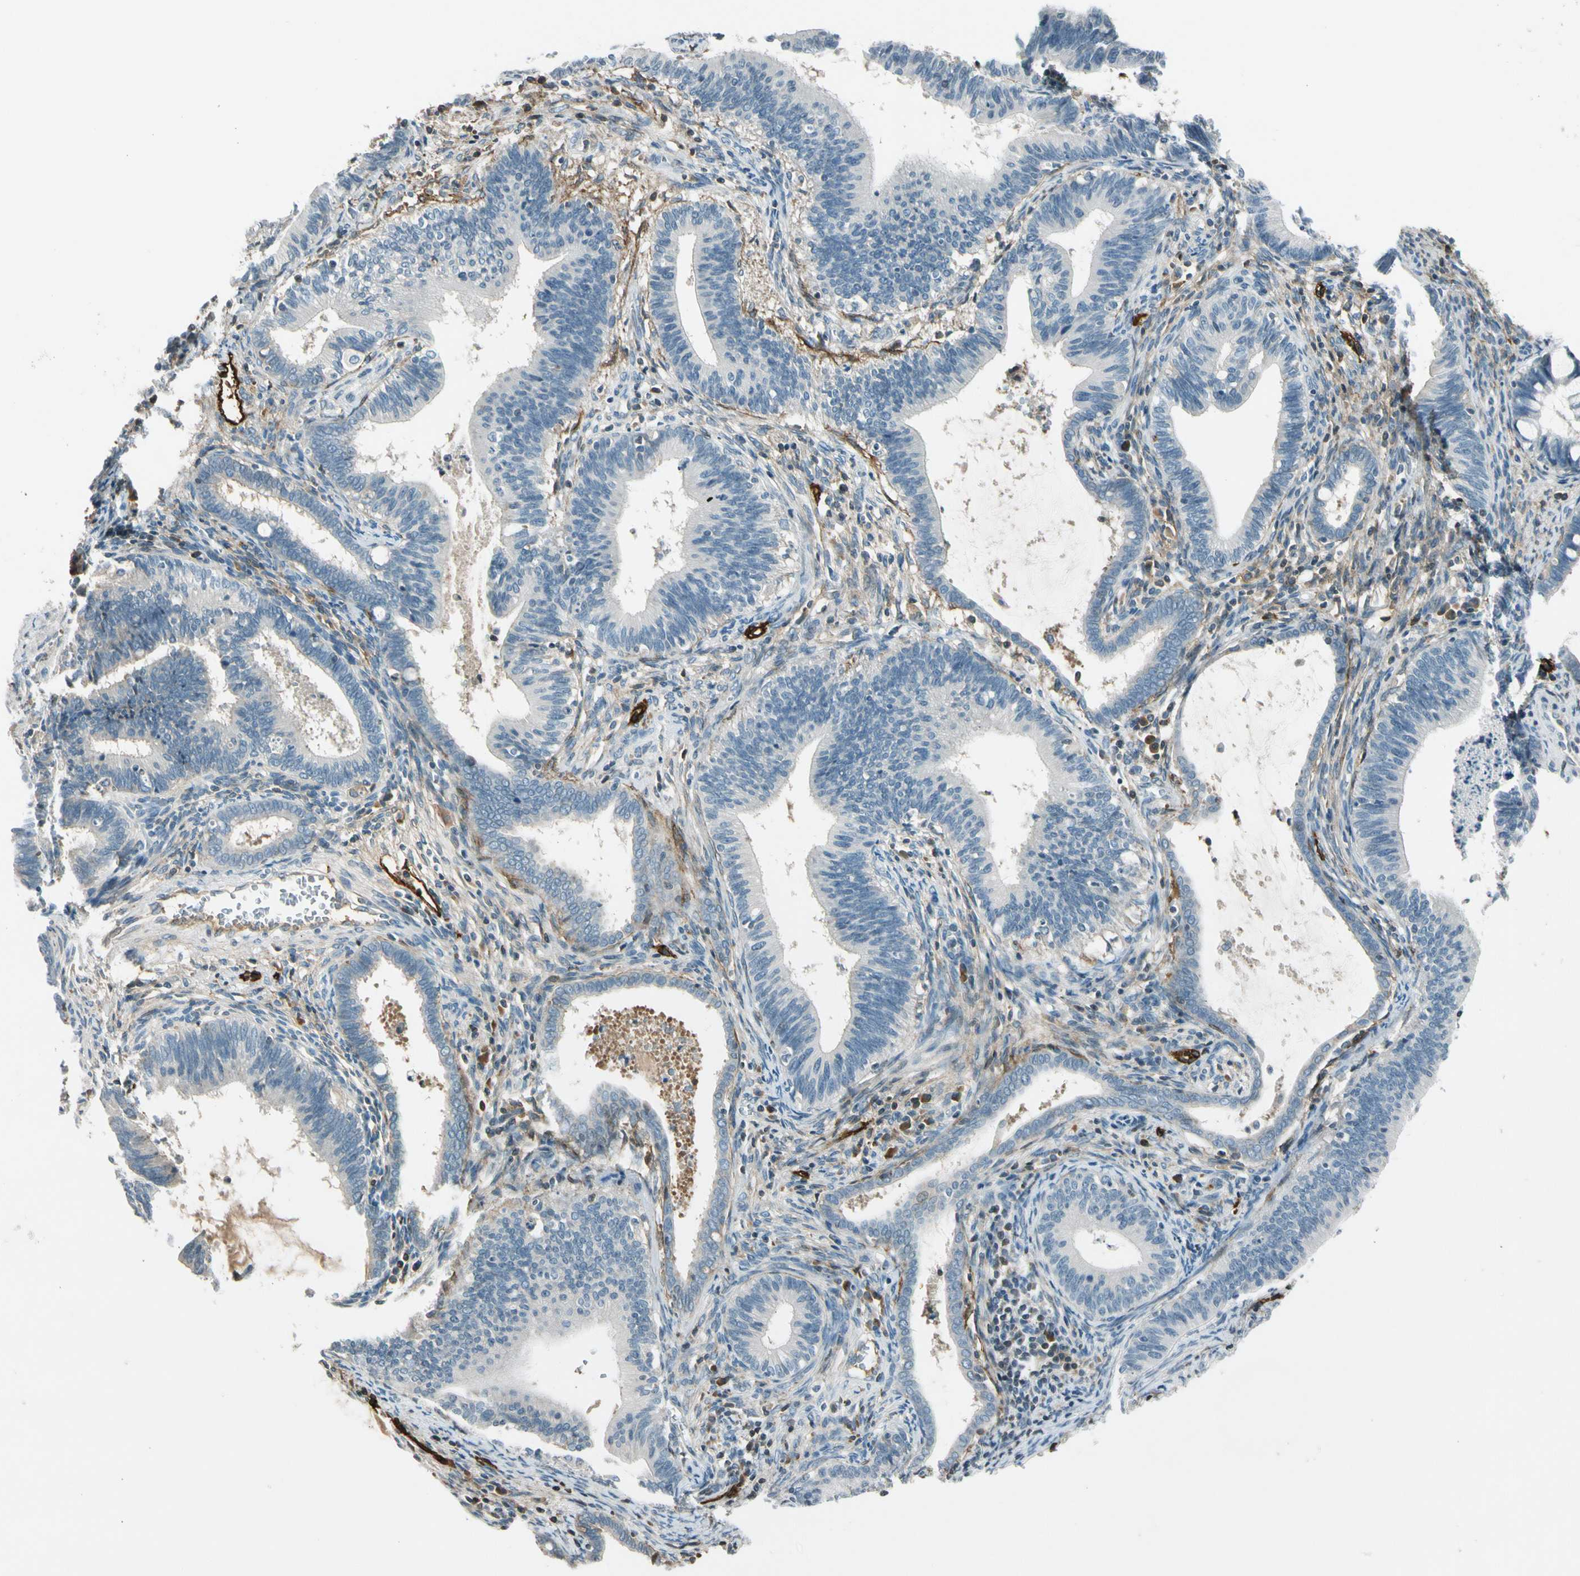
{"staining": {"intensity": "negative", "quantity": "none", "location": "none"}, "tissue": "cervical cancer", "cell_type": "Tumor cells", "image_type": "cancer", "snomed": [{"axis": "morphology", "description": "Adenocarcinoma, NOS"}, {"axis": "topography", "description": "Cervix"}], "caption": "This is an immunohistochemistry micrograph of human cervical cancer. There is no positivity in tumor cells.", "gene": "PDPN", "patient": {"sex": "female", "age": 44}}